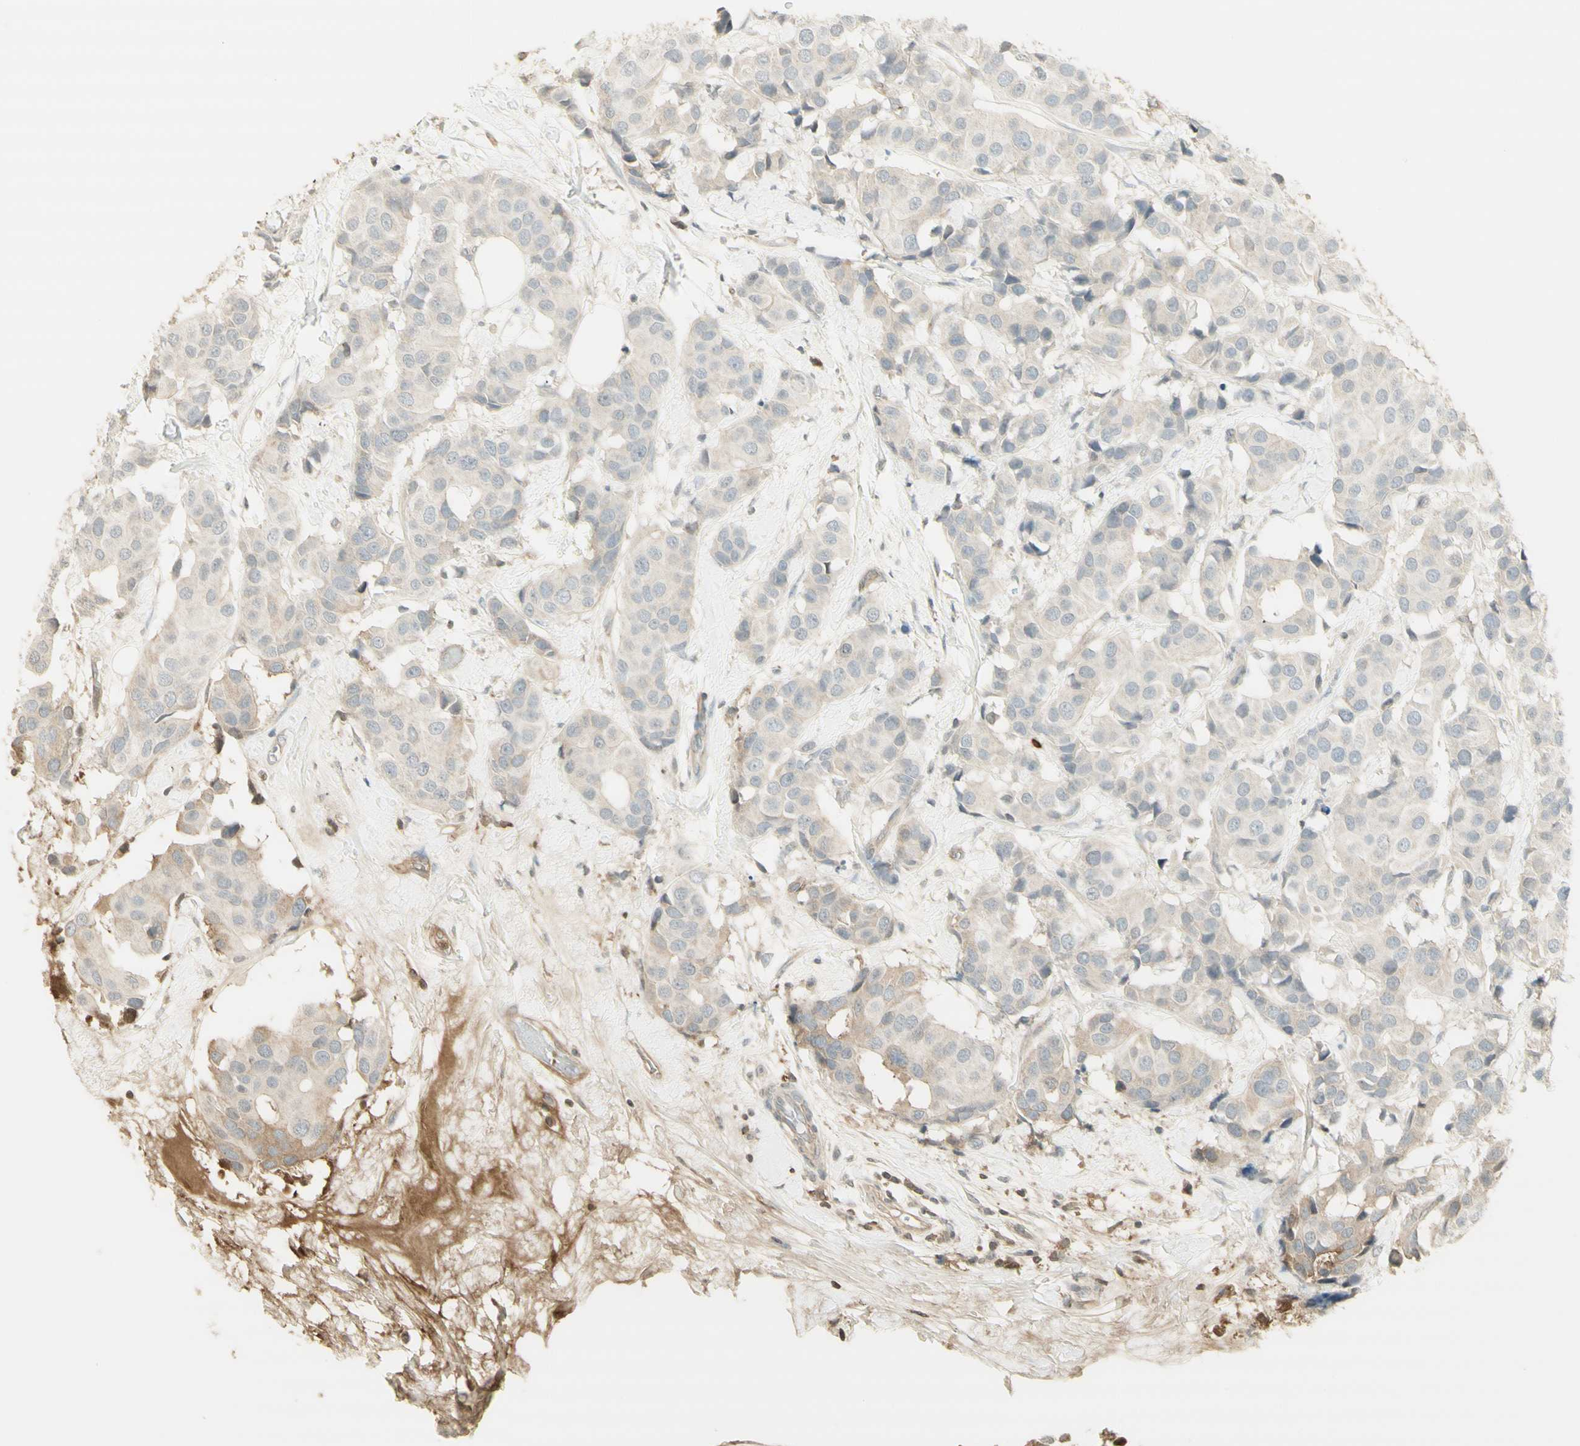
{"staining": {"intensity": "weak", "quantity": "25%-75%", "location": "cytoplasmic/membranous"}, "tissue": "breast cancer", "cell_type": "Tumor cells", "image_type": "cancer", "snomed": [{"axis": "morphology", "description": "Normal tissue, NOS"}, {"axis": "morphology", "description": "Duct carcinoma"}, {"axis": "topography", "description": "Breast"}], "caption": "Breast cancer (invasive ductal carcinoma) stained with DAB (3,3'-diaminobenzidine) IHC demonstrates low levels of weak cytoplasmic/membranous positivity in about 25%-75% of tumor cells. The protein is stained brown, and the nuclei are stained in blue (DAB (3,3'-diaminobenzidine) IHC with brightfield microscopy, high magnification).", "gene": "NID1", "patient": {"sex": "female", "age": 39}}